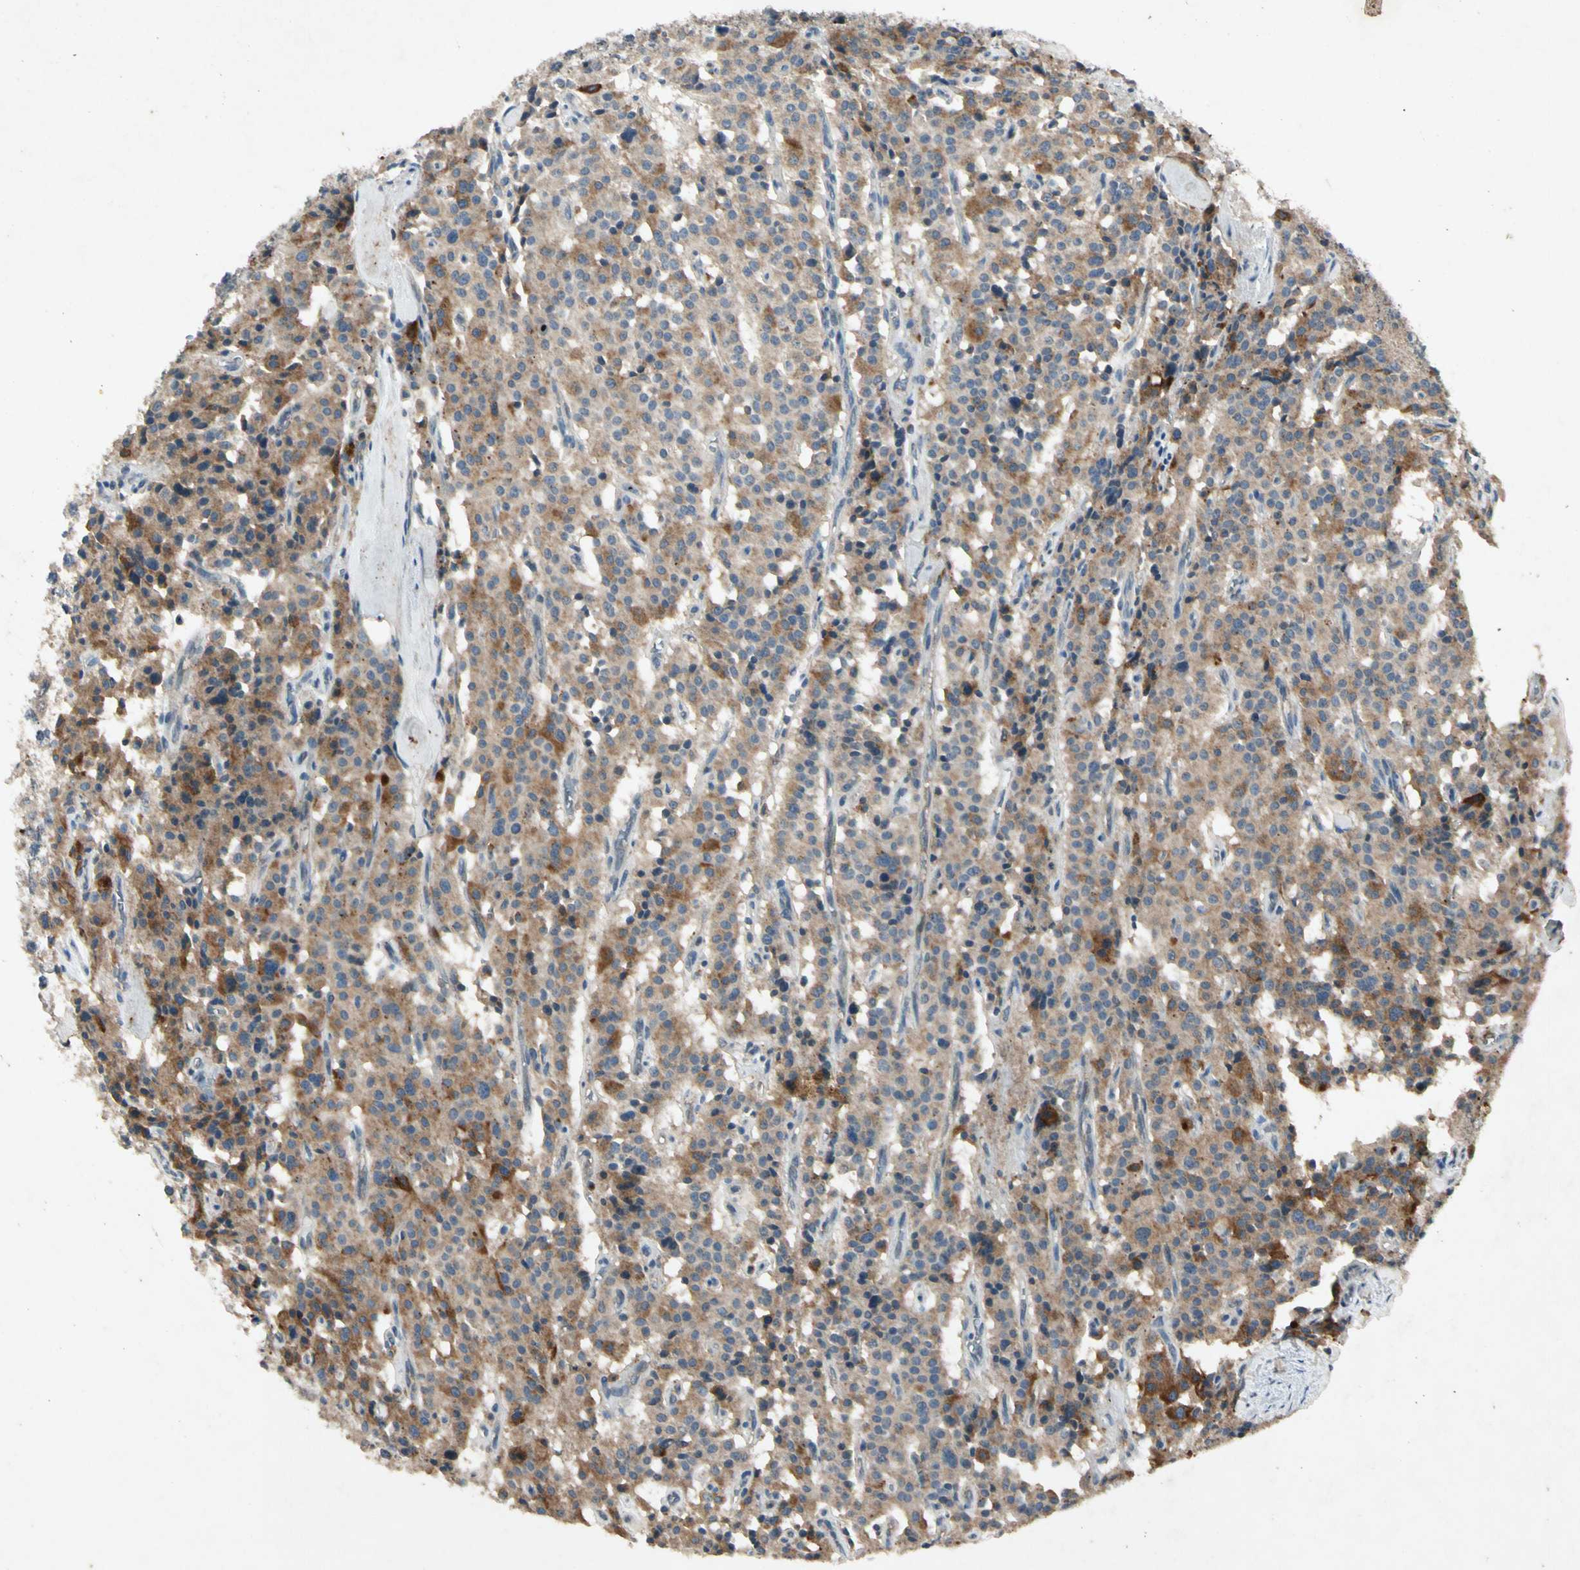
{"staining": {"intensity": "moderate", "quantity": ">75%", "location": "cytoplasmic/membranous"}, "tissue": "carcinoid", "cell_type": "Tumor cells", "image_type": "cancer", "snomed": [{"axis": "morphology", "description": "Carcinoid, malignant, NOS"}, {"axis": "topography", "description": "Lung"}], "caption": "Approximately >75% of tumor cells in carcinoid (malignant) display moderate cytoplasmic/membranous protein positivity as visualized by brown immunohistochemical staining.", "gene": "GPLD1", "patient": {"sex": "male", "age": 30}}